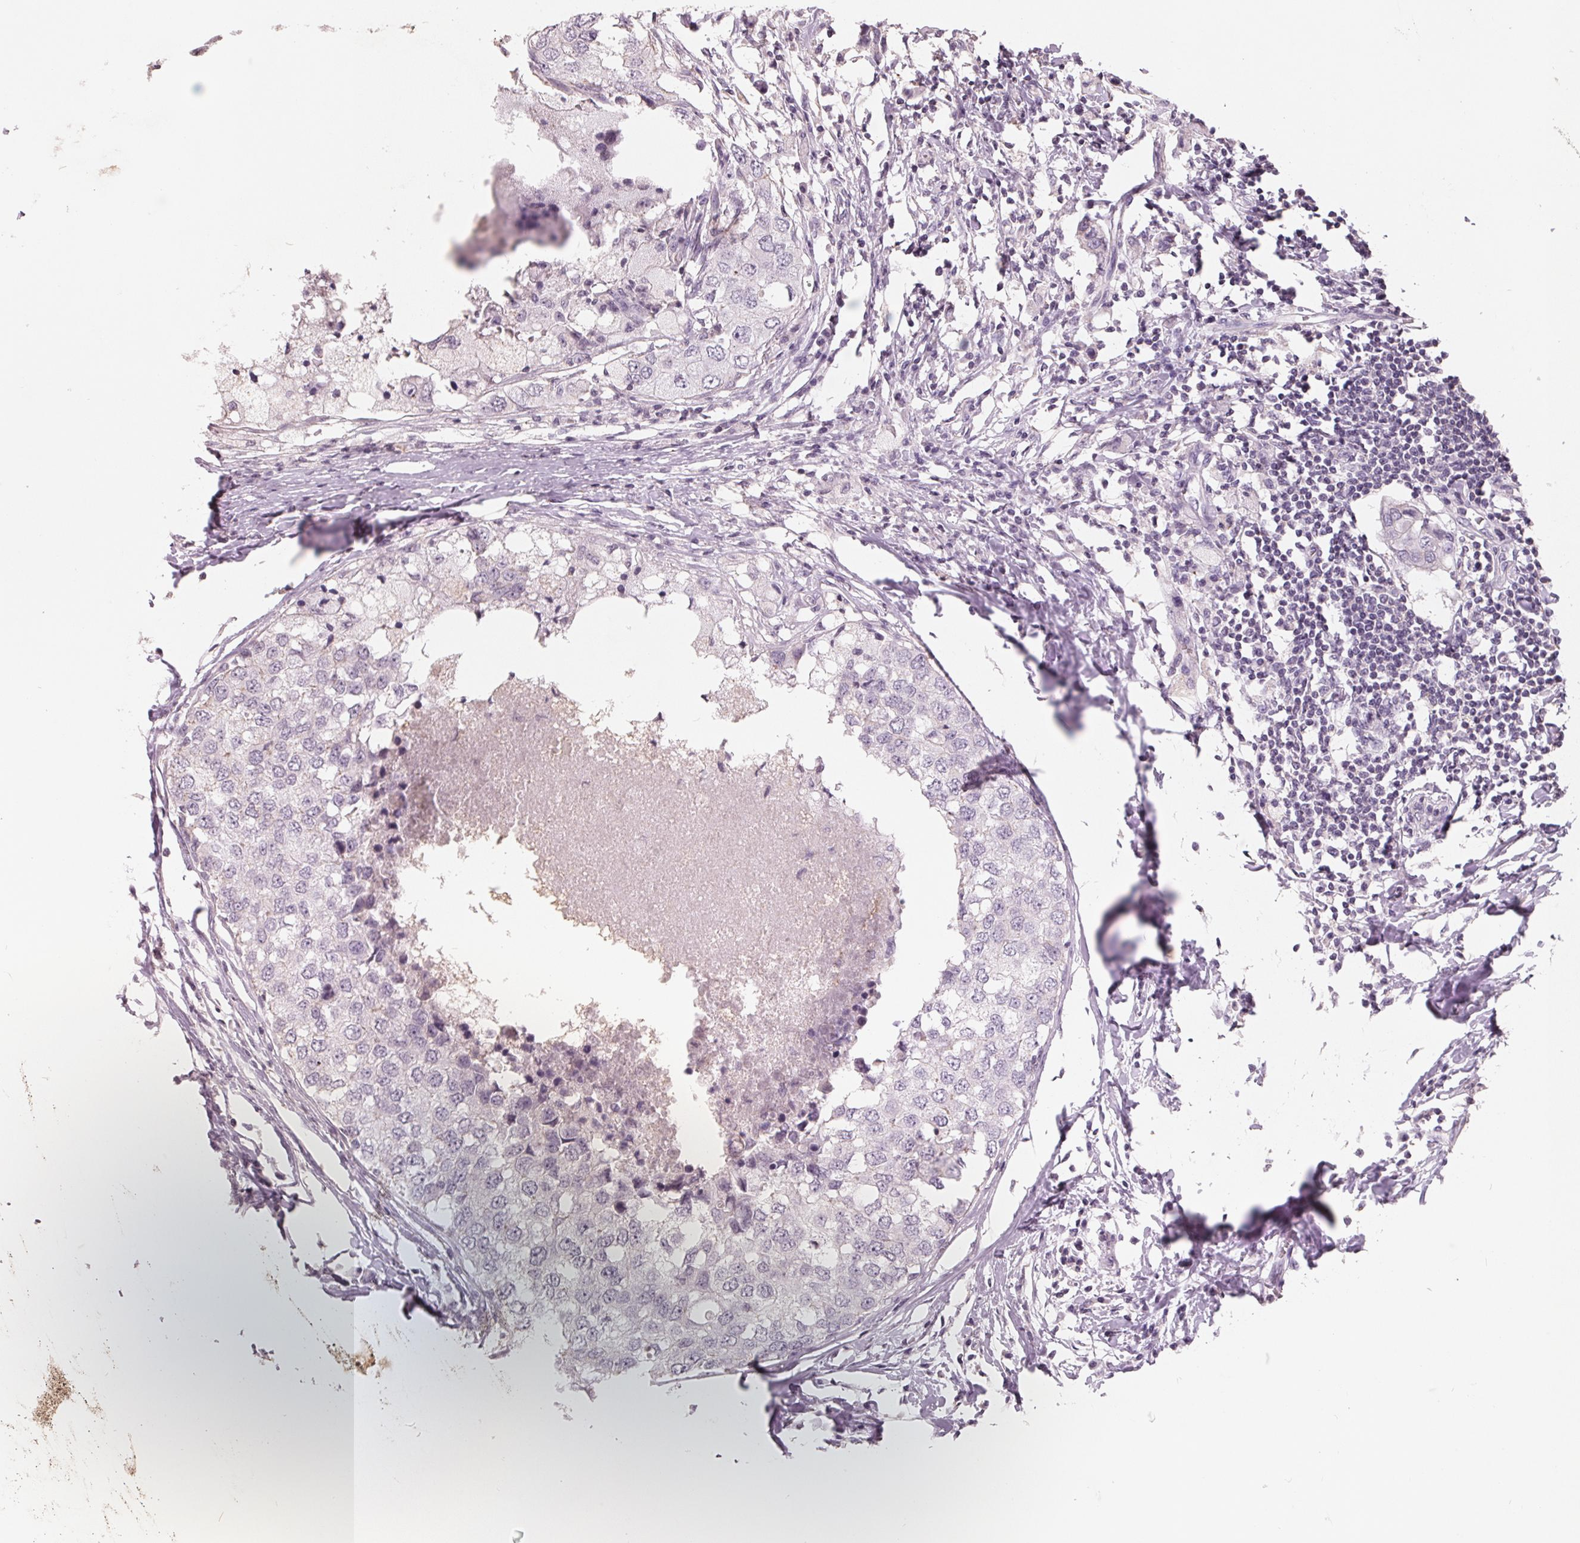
{"staining": {"intensity": "negative", "quantity": "none", "location": "none"}, "tissue": "breast cancer", "cell_type": "Tumor cells", "image_type": "cancer", "snomed": [{"axis": "morphology", "description": "Duct carcinoma"}, {"axis": "topography", "description": "Breast"}], "caption": "Tumor cells show no significant positivity in breast invasive ductal carcinoma.", "gene": "FTCD", "patient": {"sex": "female", "age": 27}}